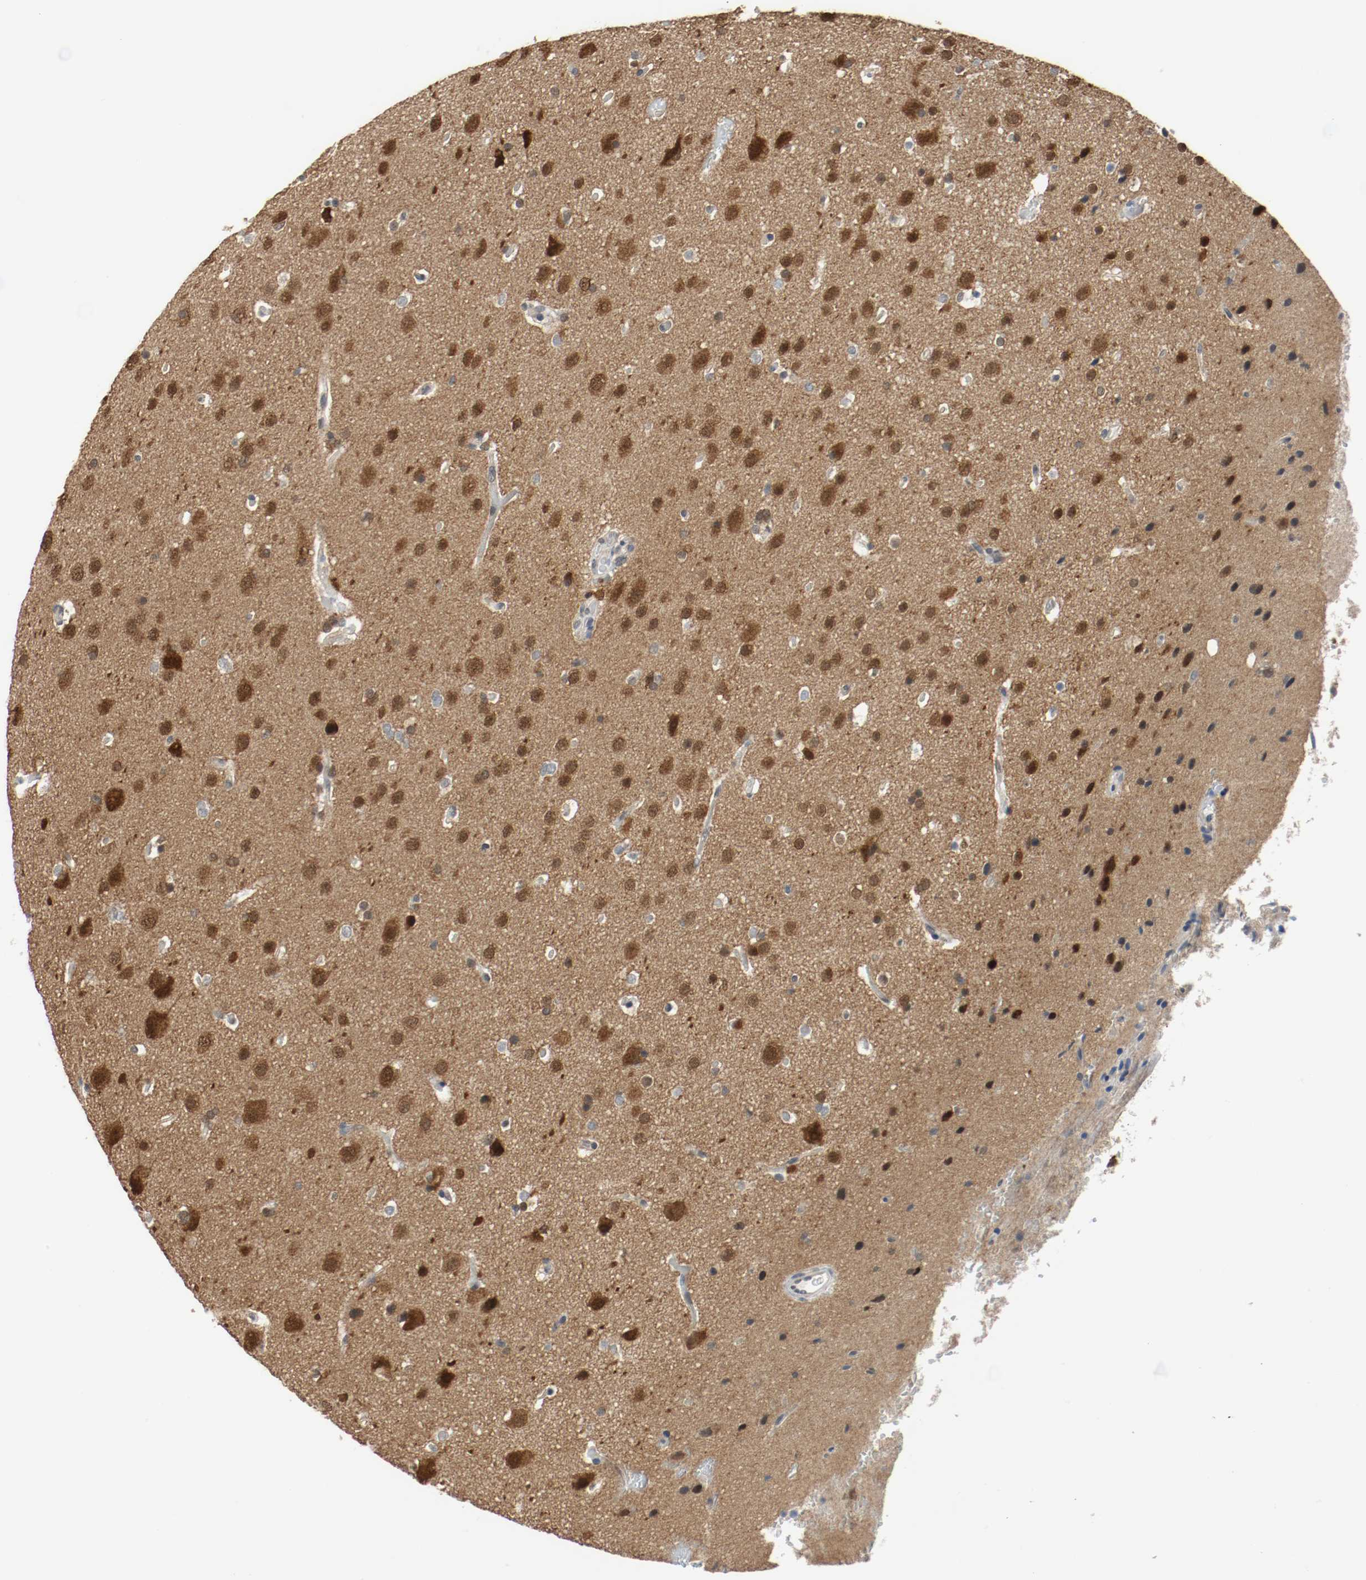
{"staining": {"intensity": "strong", "quantity": "25%-75%", "location": "cytoplasmic/membranous,nuclear"}, "tissue": "glioma", "cell_type": "Tumor cells", "image_type": "cancer", "snomed": [{"axis": "morphology", "description": "Glioma, malignant, Low grade"}, {"axis": "topography", "description": "Cerebral cortex"}], "caption": "Protein staining of glioma tissue shows strong cytoplasmic/membranous and nuclear expression in approximately 25%-75% of tumor cells. Nuclei are stained in blue.", "gene": "PPME1", "patient": {"sex": "female", "age": 47}}